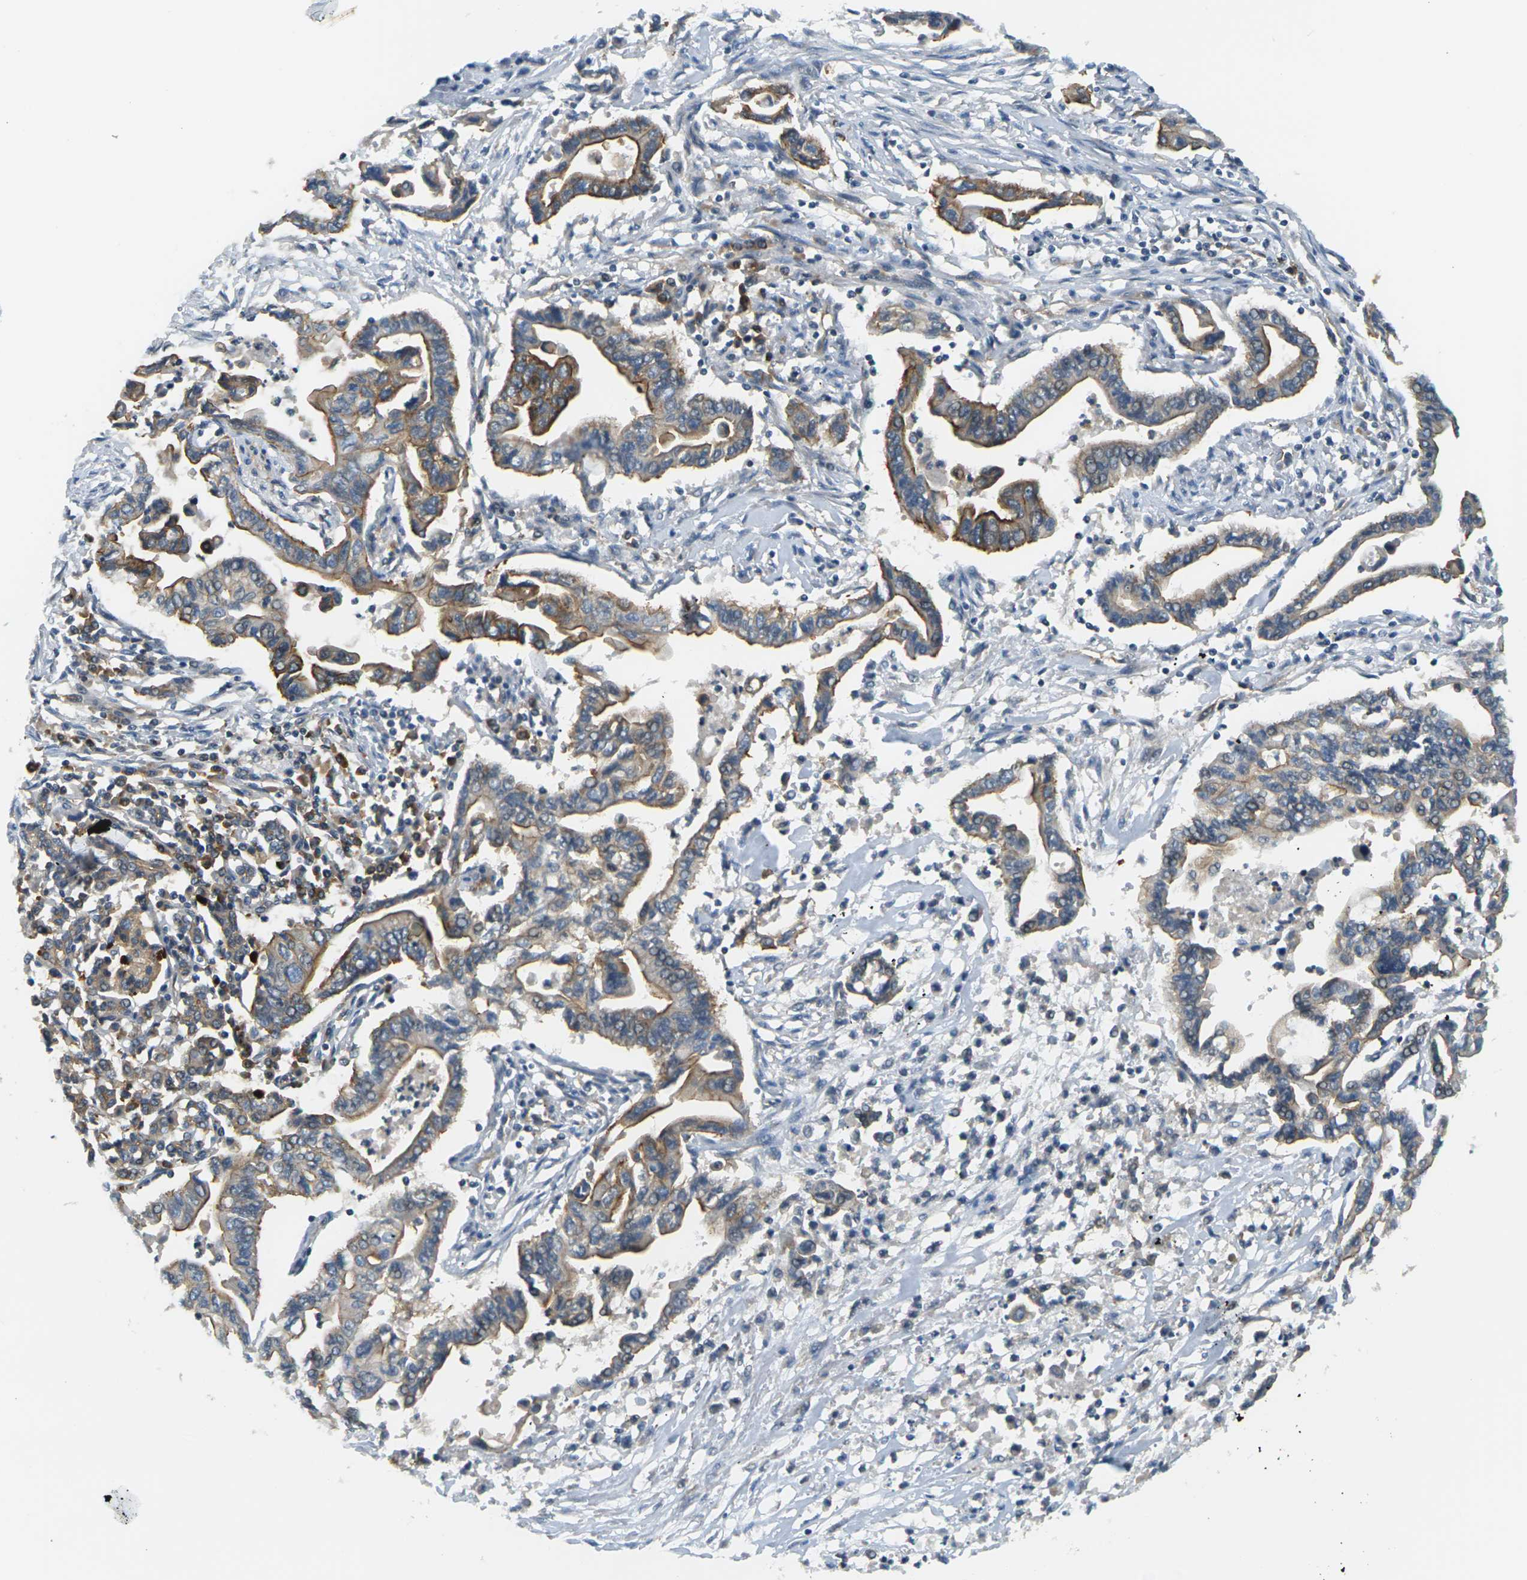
{"staining": {"intensity": "moderate", "quantity": ">75%", "location": "cytoplasmic/membranous"}, "tissue": "pancreatic cancer", "cell_type": "Tumor cells", "image_type": "cancer", "snomed": [{"axis": "morphology", "description": "Adenocarcinoma, NOS"}, {"axis": "topography", "description": "Pancreas"}], "caption": "Adenocarcinoma (pancreatic) was stained to show a protein in brown. There is medium levels of moderate cytoplasmic/membranous staining in about >75% of tumor cells.", "gene": "SLC13A3", "patient": {"sex": "female", "age": 57}}